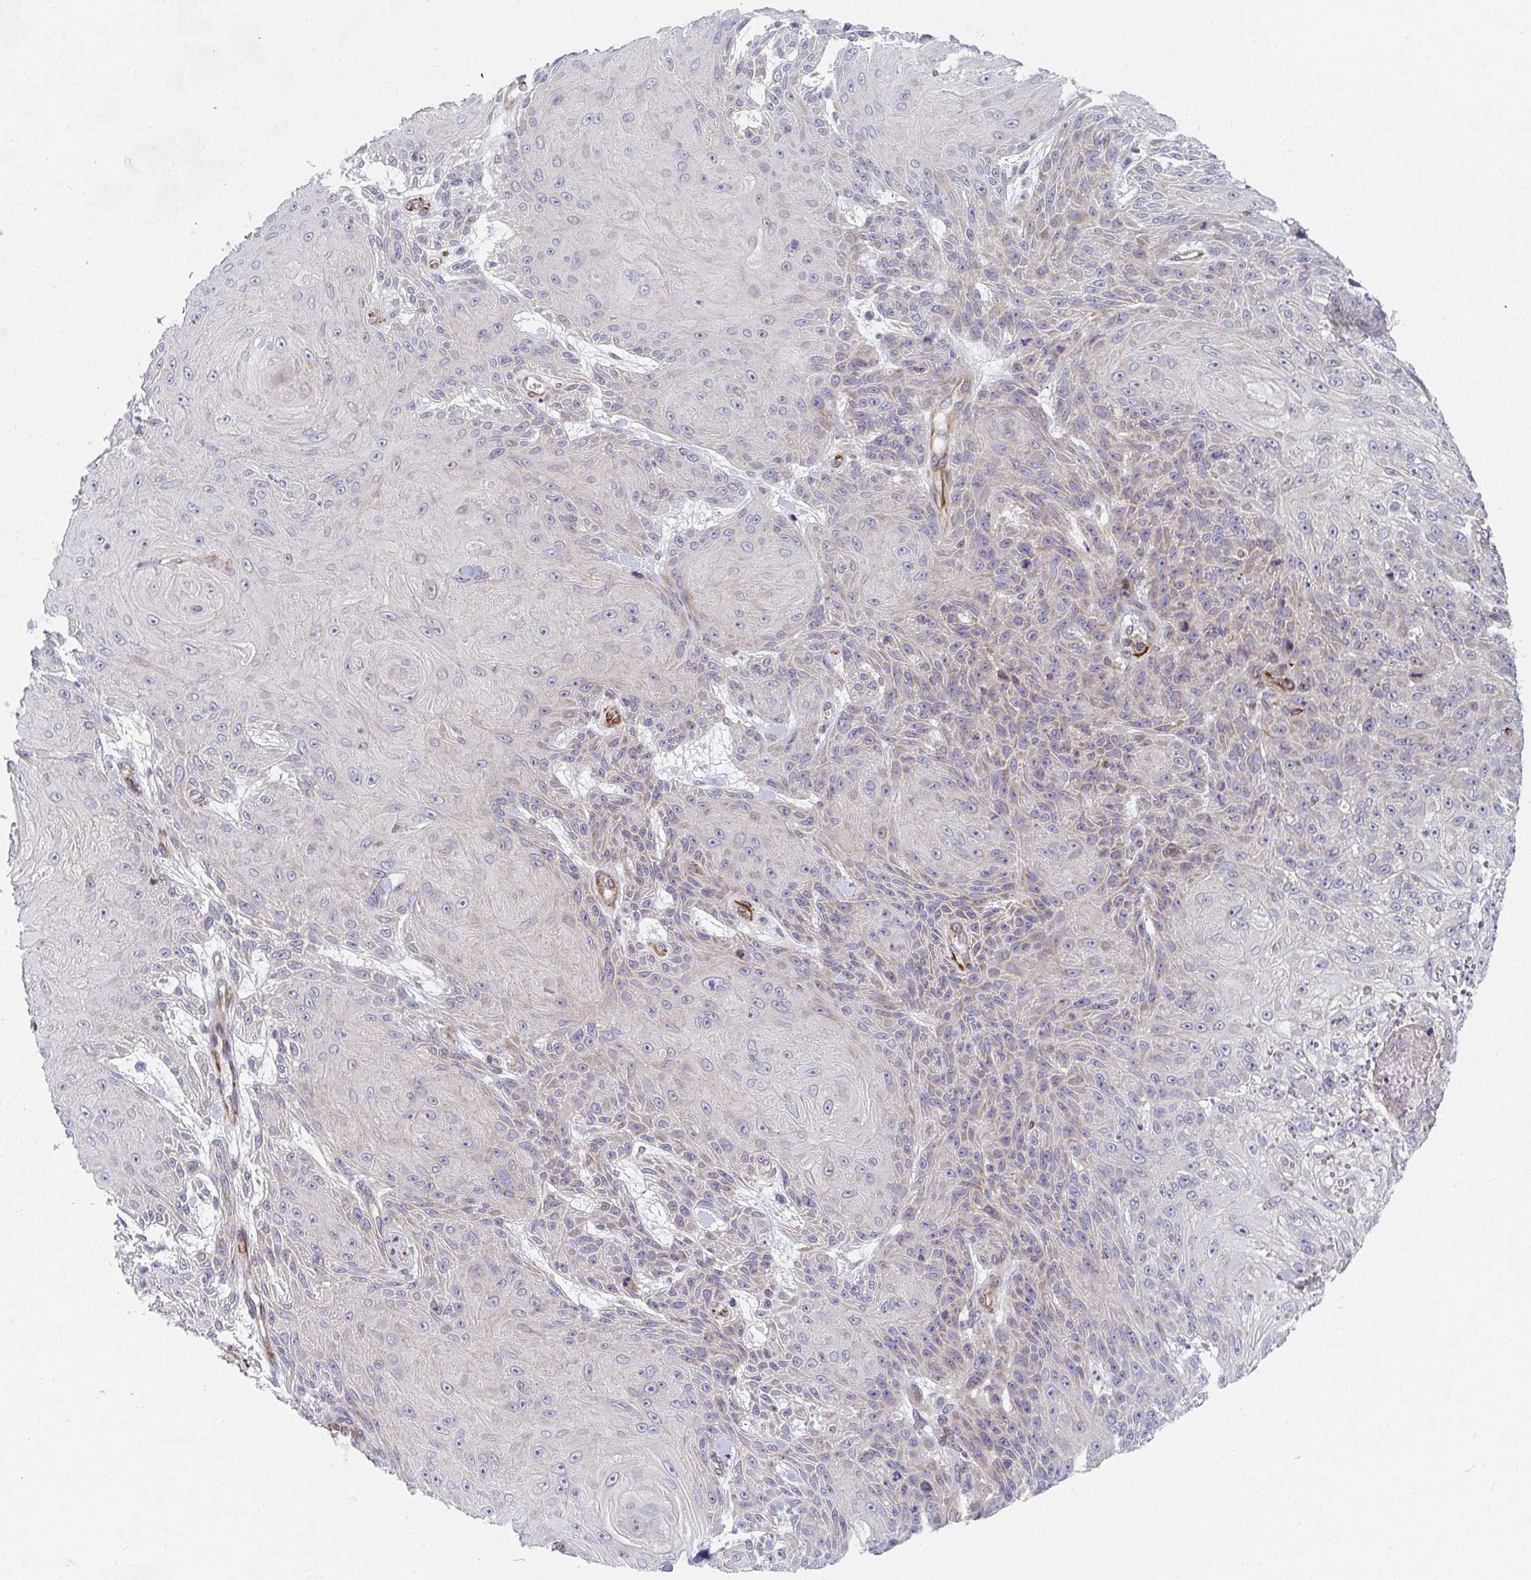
{"staining": {"intensity": "negative", "quantity": "none", "location": "none"}, "tissue": "skin cancer", "cell_type": "Tumor cells", "image_type": "cancer", "snomed": [{"axis": "morphology", "description": "Squamous cell carcinoma, NOS"}, {"axis": "topography", "description": "Skin"}], "caption": "IHC micrograph of neoplastic tissue: human skin cancer (squamous cell carcinoma) stained with DAB displays no significant protein positivity in tumor cells. (IHC, brightfield microscopy, high magnification).", "gene": "EIF1AD", "patient": {"sex": "male", "age": 88}}